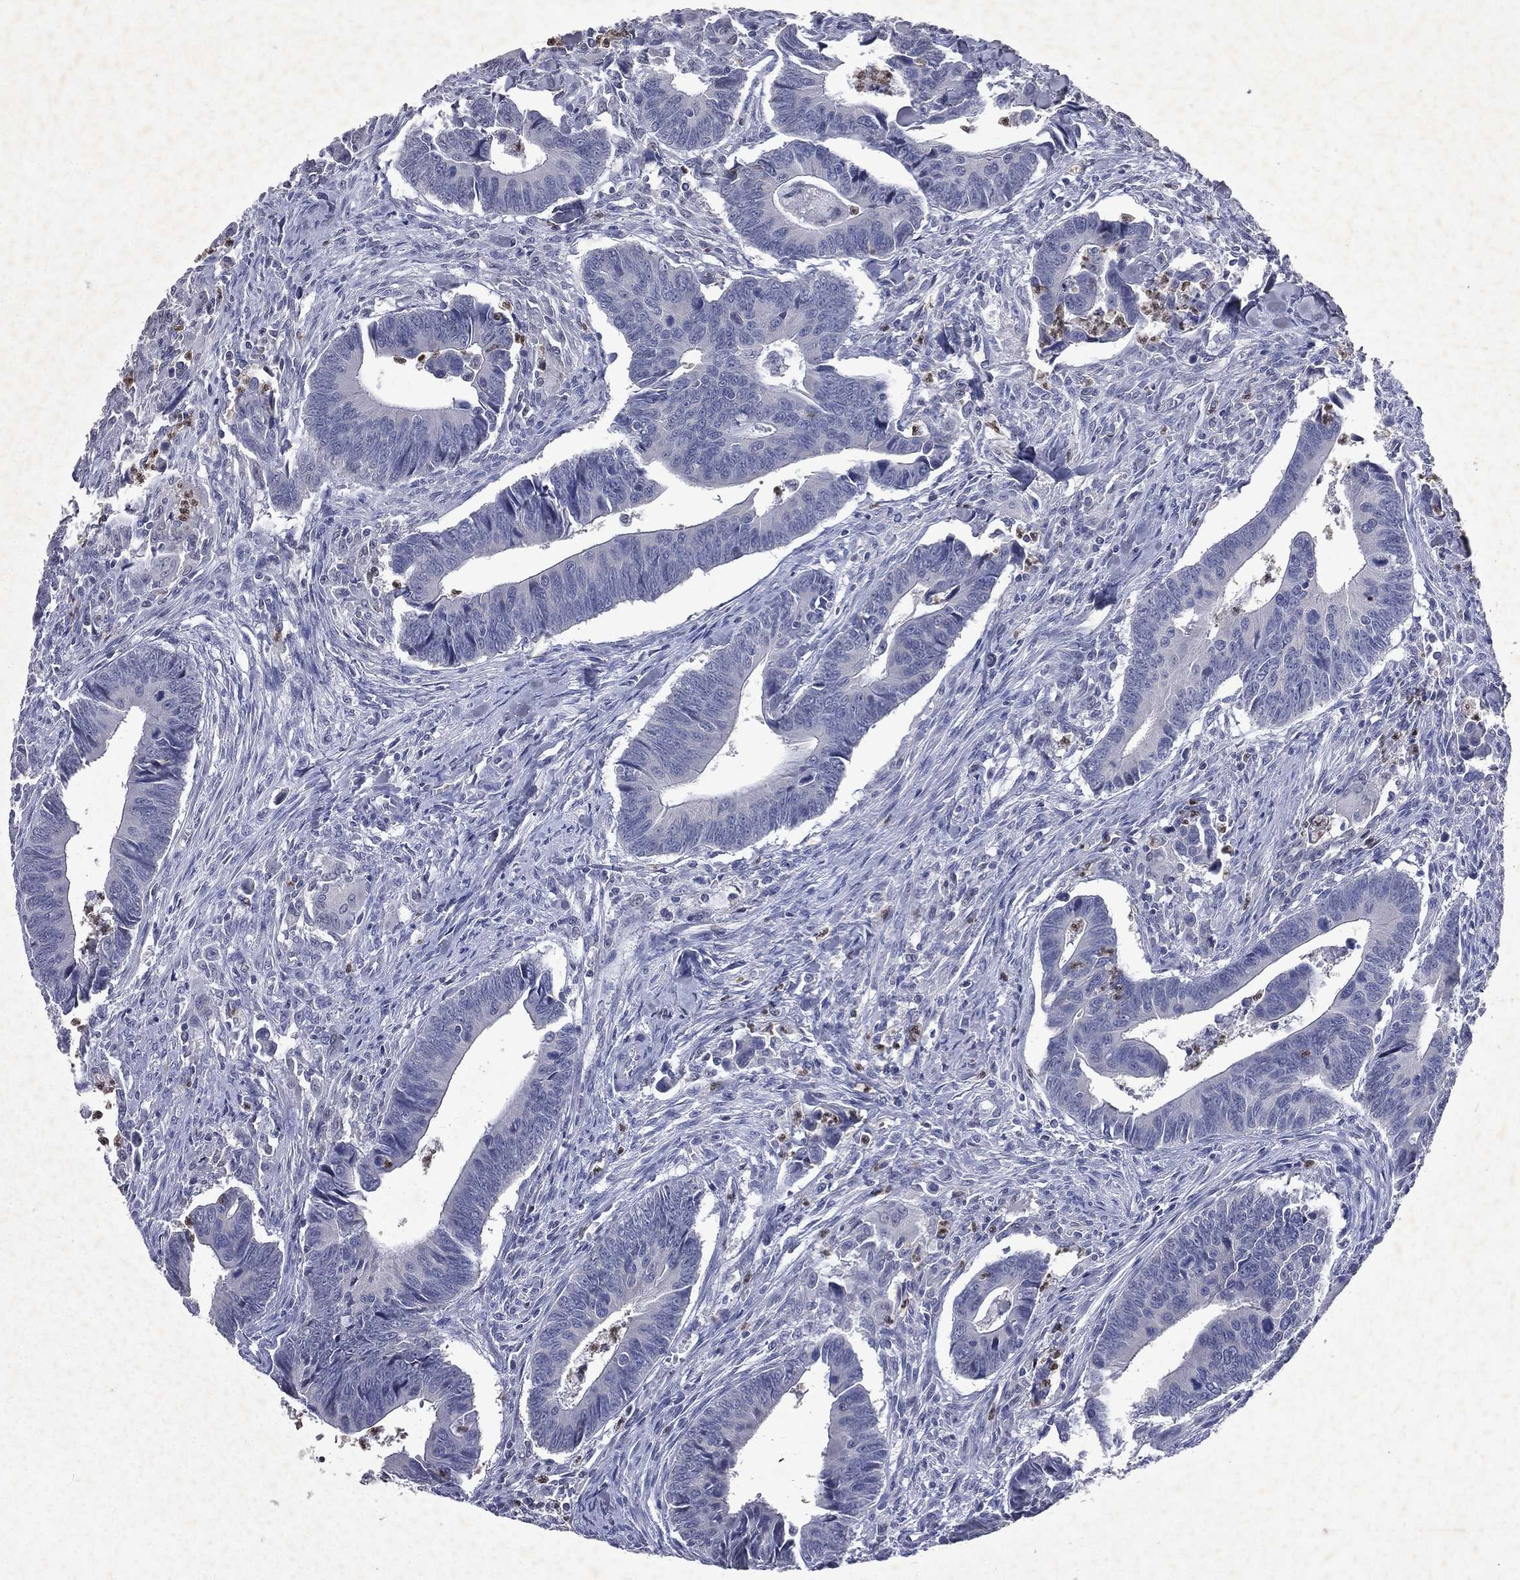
{"staining": {"intensity": "negative", "quantity": "none", "location": "none"}, "tissue": "colorectal cancer", "cell_type": "Tumor cells", "image_type": "cancer", "snomed": [{"axis": "morphology", "description": "Adenocarcinoma, NOS"}, {"axis": "topography", "description": "Rectum"}], "caption": "Tumor cells are negative for brown protein staining in colorectal adenocarcinoma.", "gene": "SLC34A2", "patient": {"sex": "male", "age": 67}}